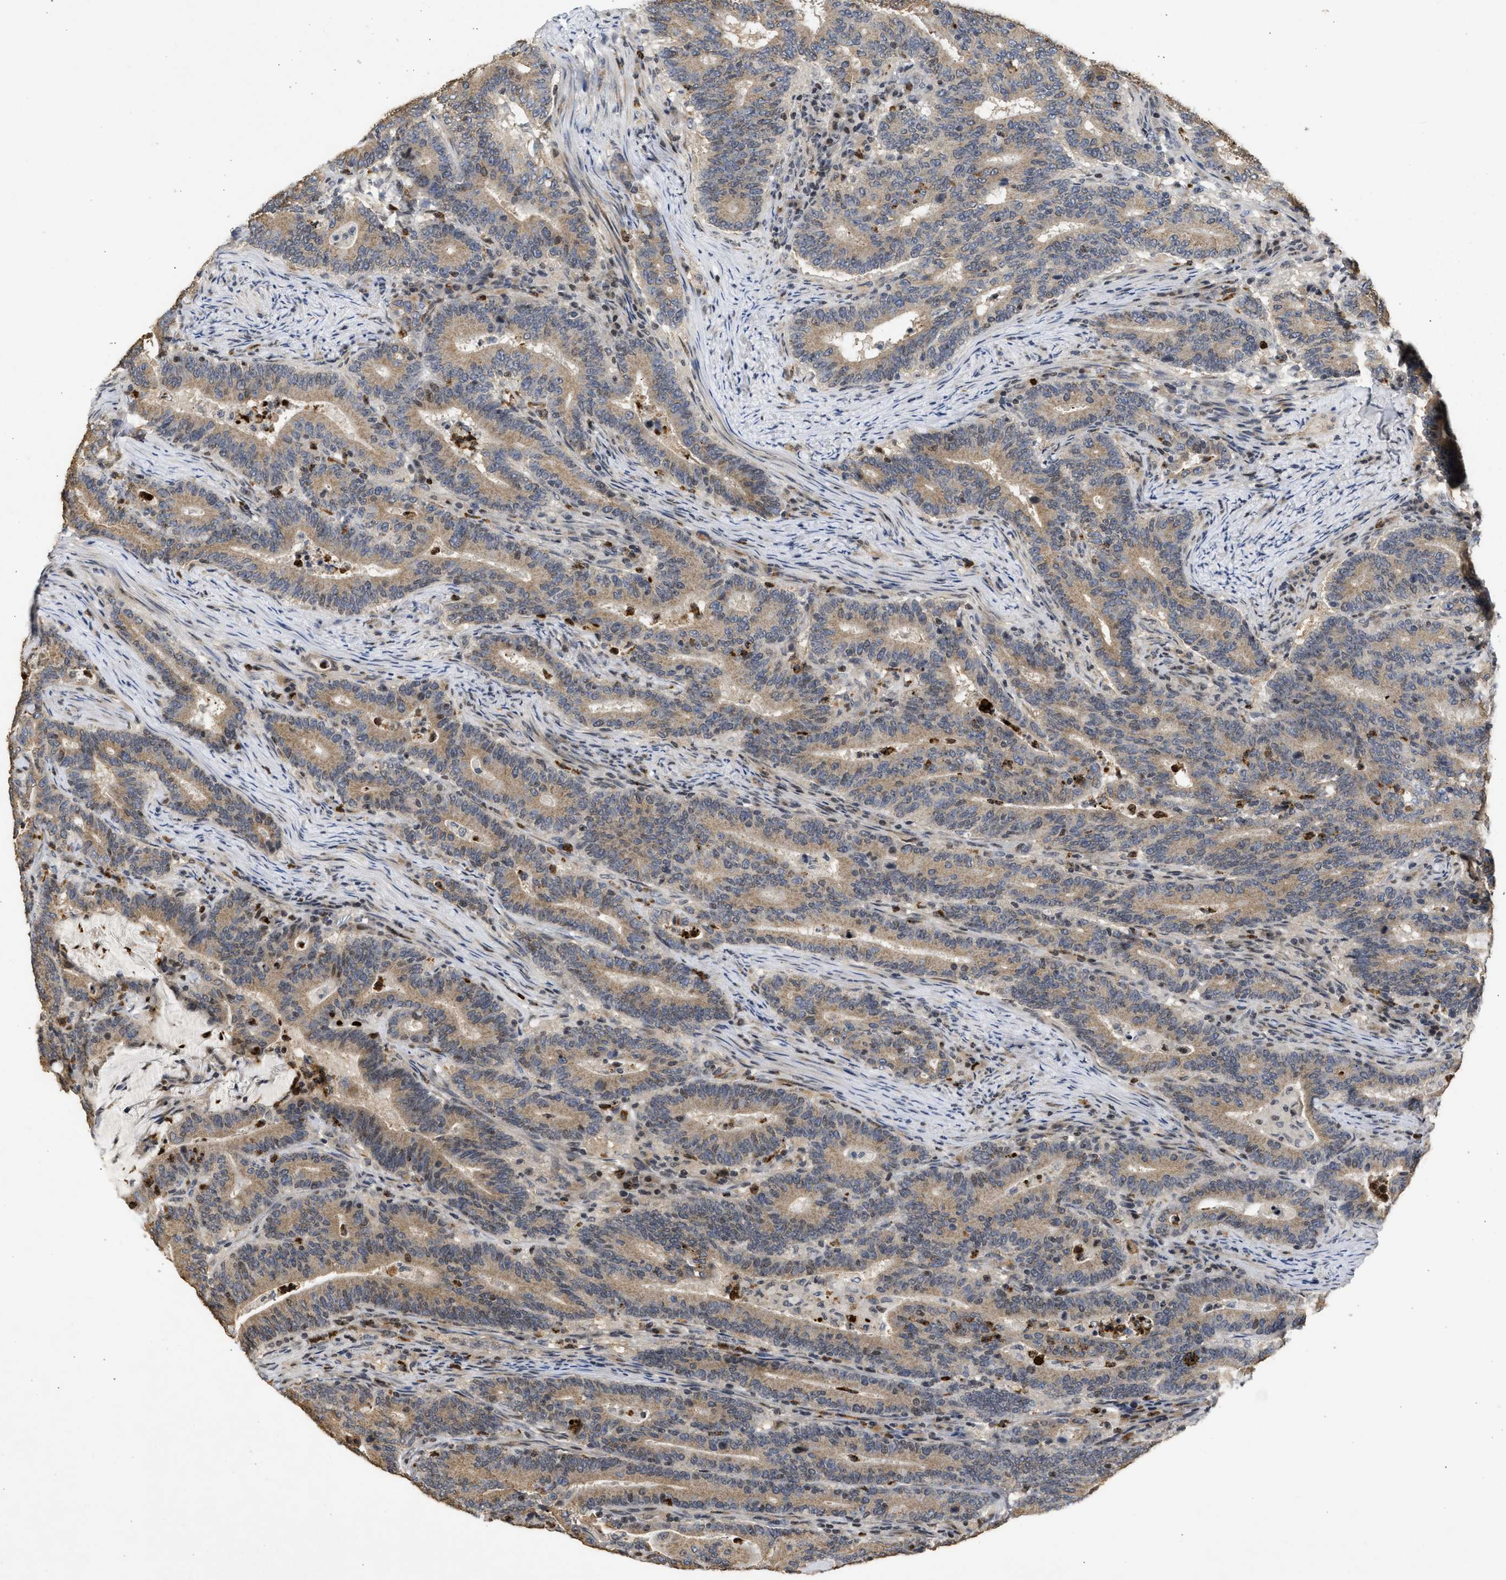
{"staining": {"intensity": "weak", "quantity": ">75%", "location": "cytoplasmic/membranous"}, "tissue": "colorectal cancer", "cell_type": "Tumor cells", "image_type": "cancer", "snomed": [{"axis": "morphology", "description": "Adenocarcinoma, NOS"}, {"axis": "topography", "description": "Colon"}], "caption": "Protein staining of colorectal cancer tissue demonstrates weak cytoplasmic/membranous positivity in about >75% of tumor cells. The staining was performed using DAB (3,3'-diaminobenzidine) to visualize the protein expression in brown, while the nuclei were stained in blue with hematoxylin (Magnification: 20x).", "gene": "ENSG00000142539", "patient": {"sex": "female", "age": 66}}